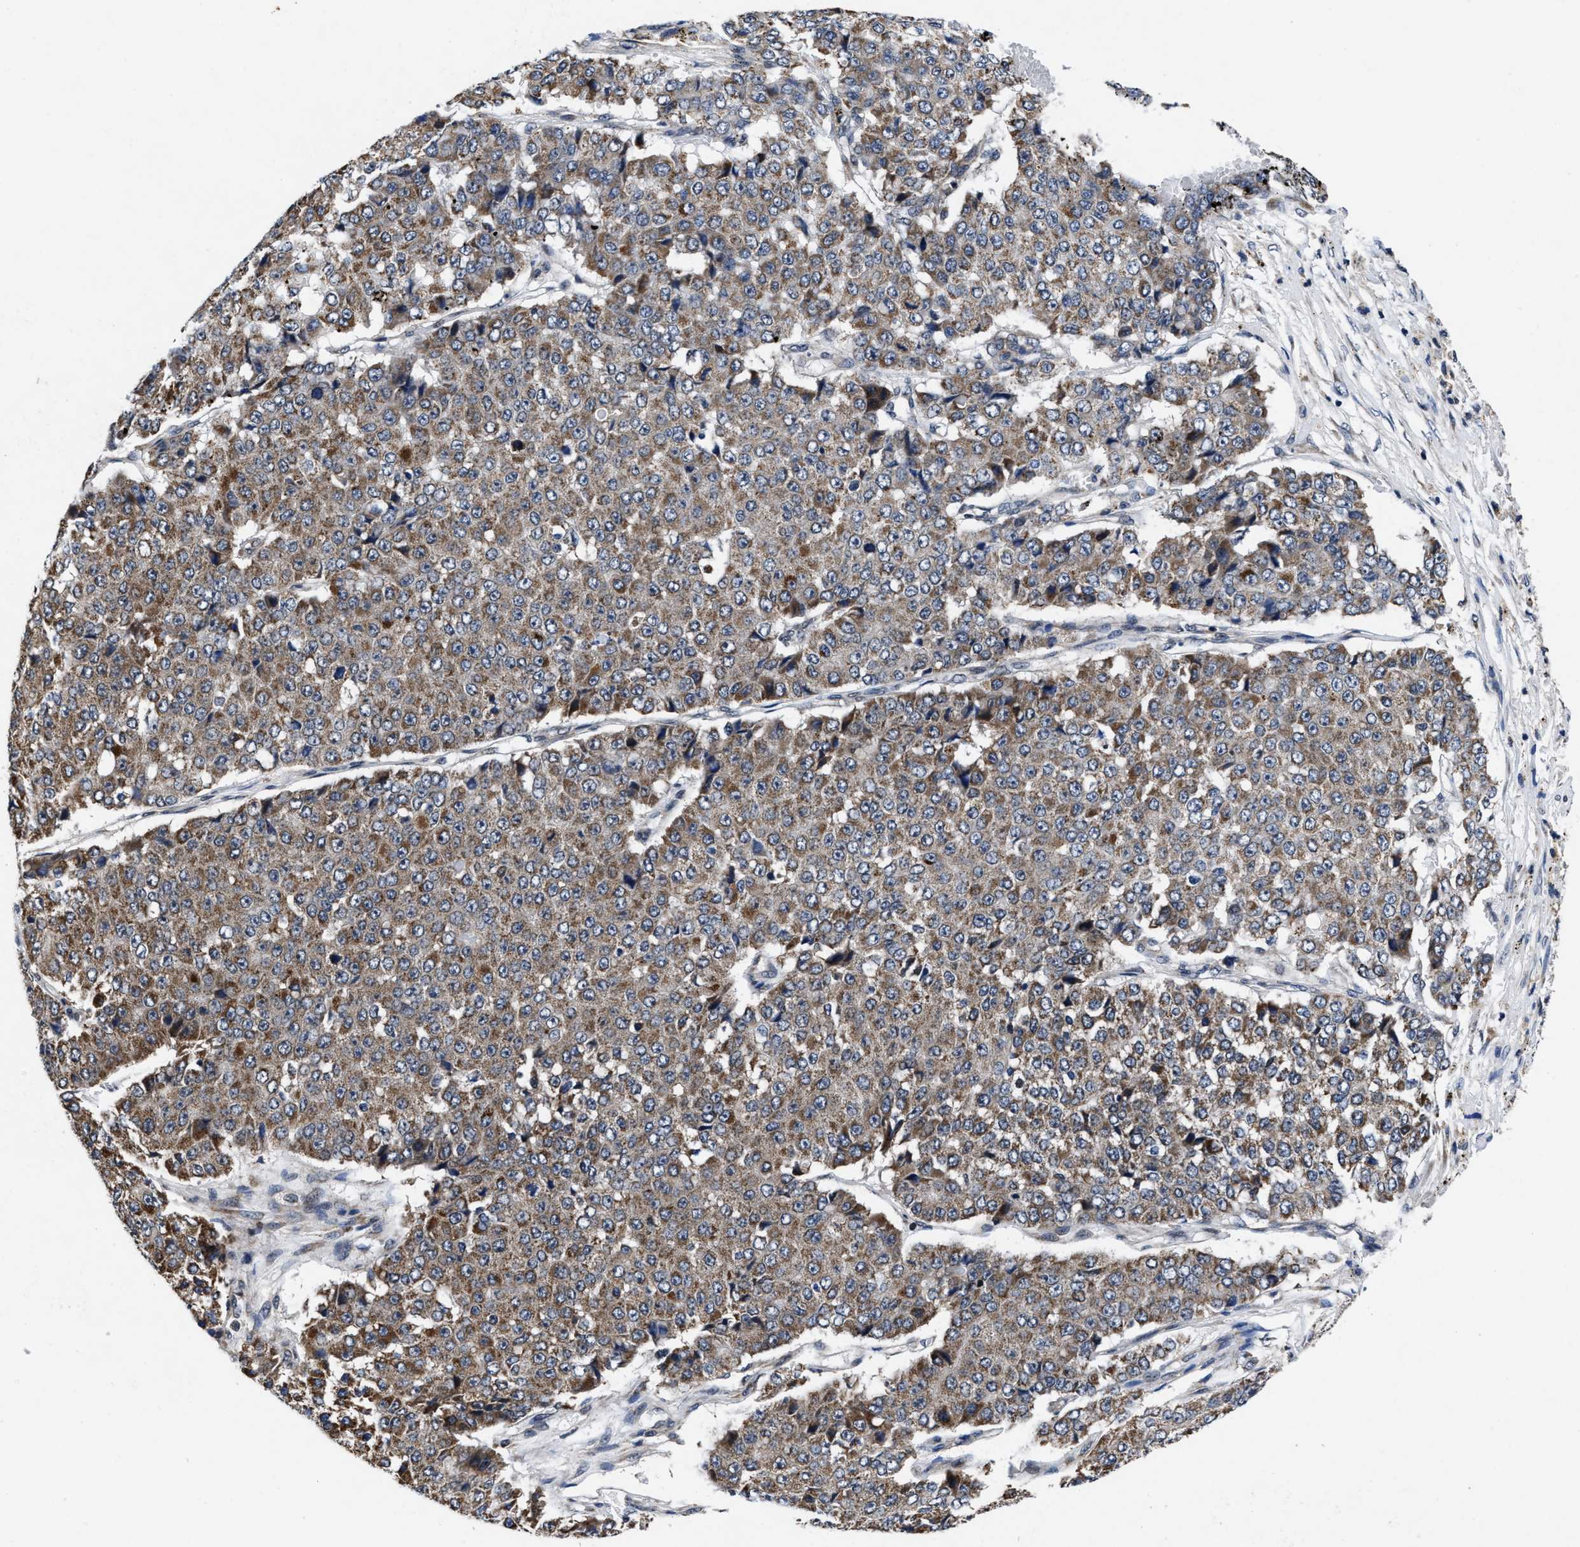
{"staining": {"intensity": "moderate", "quantity": ">75%", "location": "cytoplasmic/membranous"}, "tissue": "pancreatic cancer", "cell_type": "Tumor cells", "image_type": "cancer", "snomed": [{"axis": "morphology", "description": "Adenocarcinoma, NOS"}, {"axis": "topography", "description": "Pancreas"}], "caption": "Immunohistochemistry (IHC) (DAB (3,3'-diaminobenzidine)) staining of human pancreatic adenocarcinoma displays moderate cytoplasmic/membranous protein expression in about >75% of tumor cells. Using DAB (brown) and hematoxylin (blue) stains, captured at high magnification using brightfield microscopy.", "gene": "TMEM53", "patient": {"sex": "male", "age": 50}}